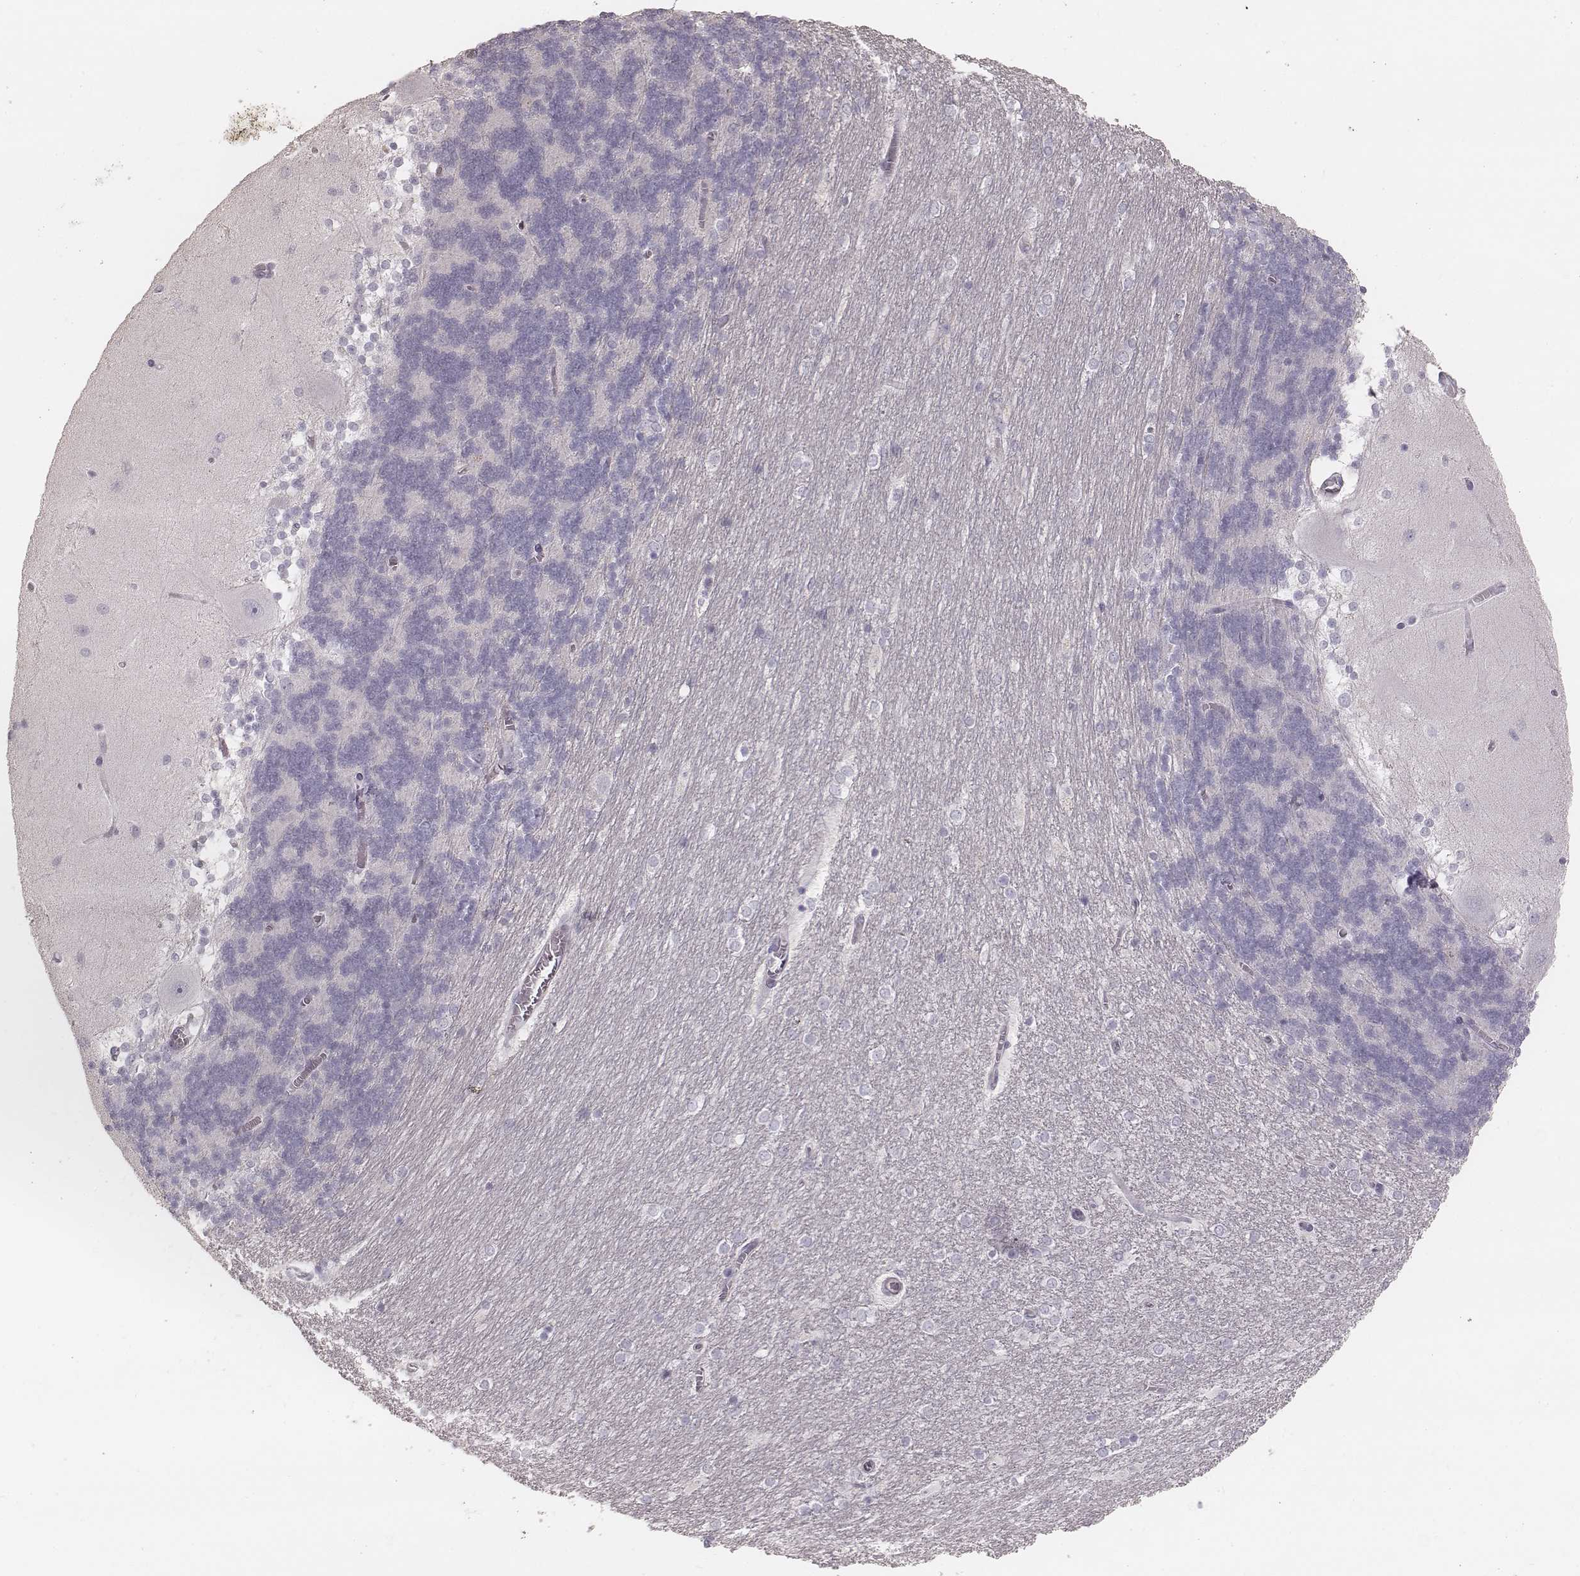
{"staining": {"intensity": "negative", "quantity": "none", "location": "none"}, "tissue": "cerebellum", "cell_type": "Cells in granular layer", "image_type": "normal", "snomed": [{"axis": "morphology", "description": "Normal tissue, NOS"}, {"axis": "topography", "description": "Cerebellum"}], "caption": "This is an IHC histopathology image of normal human cerebellum. There is no expression in cells in granular layer.", "gene": "ZP4", "patient": {"sex": "female", "age": 54}}